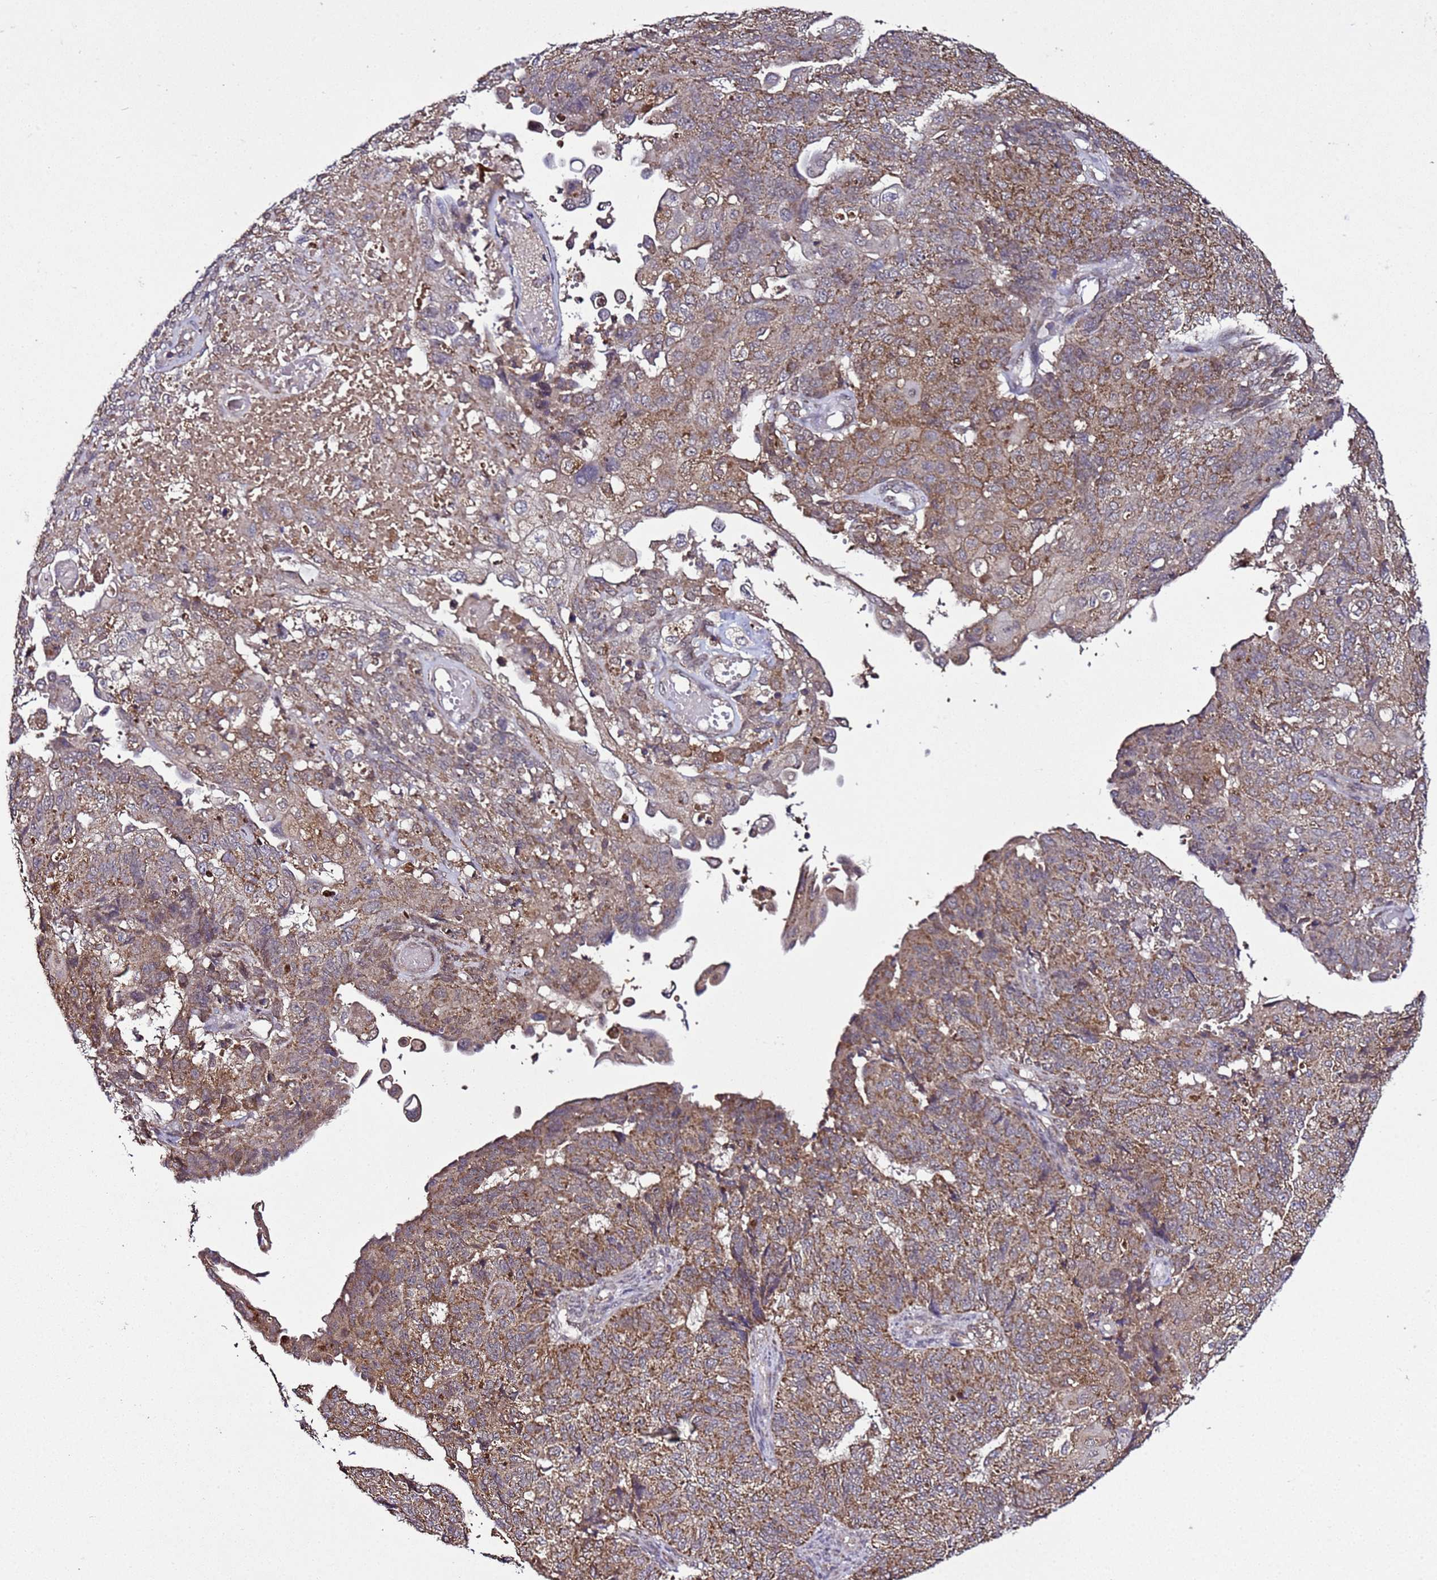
{"staining": {"intensity": "moderate", "quantity": ">75%", "location": "cytoplasmic/membranous"}, "tissue": "endometrial cancer", "cell_type": "Tumor cells", "image_type": "cancer", "snomed": [{"axis": "morphology", "description": "Adenocarcinoma, NOS"}, {"axis": "topography", "description": "Endometrium"}], "caption": "Protein analysis of endometrial adenocarcinoma tissue displays moderate cytoplasmic/membranous positivity in approximately >75% of tumor cells. (brown staining indicates protein expression, while blue staining denotes nuclei).", "gene": "HSPBAP1", "patient": {"sex": "female", "age": 32}}